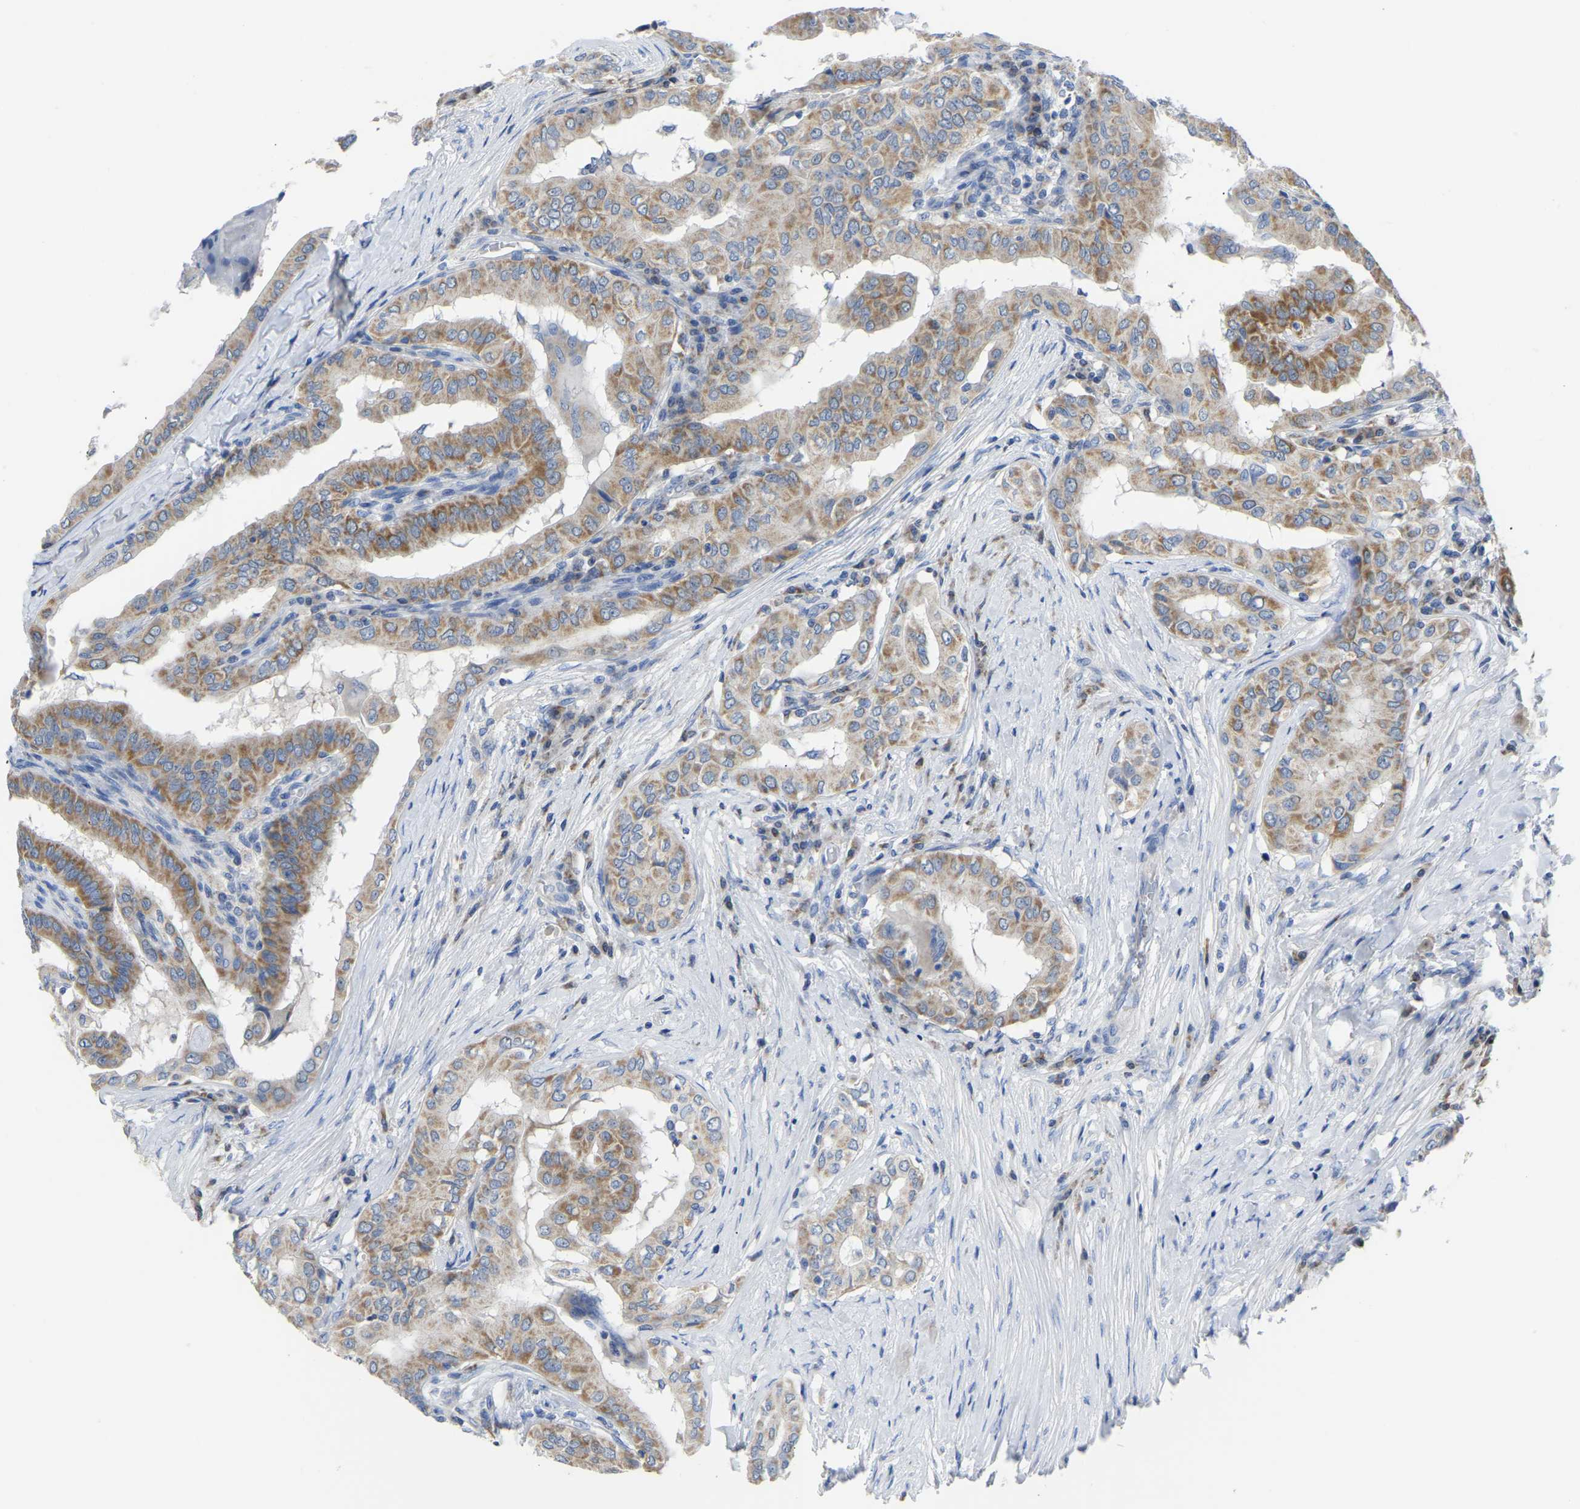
{"staining": {"intensity": "moderate", "quantity": ">75%", "location": "cytoplasmic/membranous"}, "tissue": "thyroid cancer", "cell_type": "Tumor cells", "image_type": "cancer", "snomed": [{"axis": "morphology", "description": "Papillary adenocarcinoma, NOS"}, {"axis": "topography", "description": "Thyroid gland"}], "caption": "Thyroid papillary adenocarcinoma stained with a brown dye displays moderate cytoplasmic/membranous positive expression in about >75% of tumor cells.", "gene": "ETFA", "patient": {"sex": "male", "age": 33}}